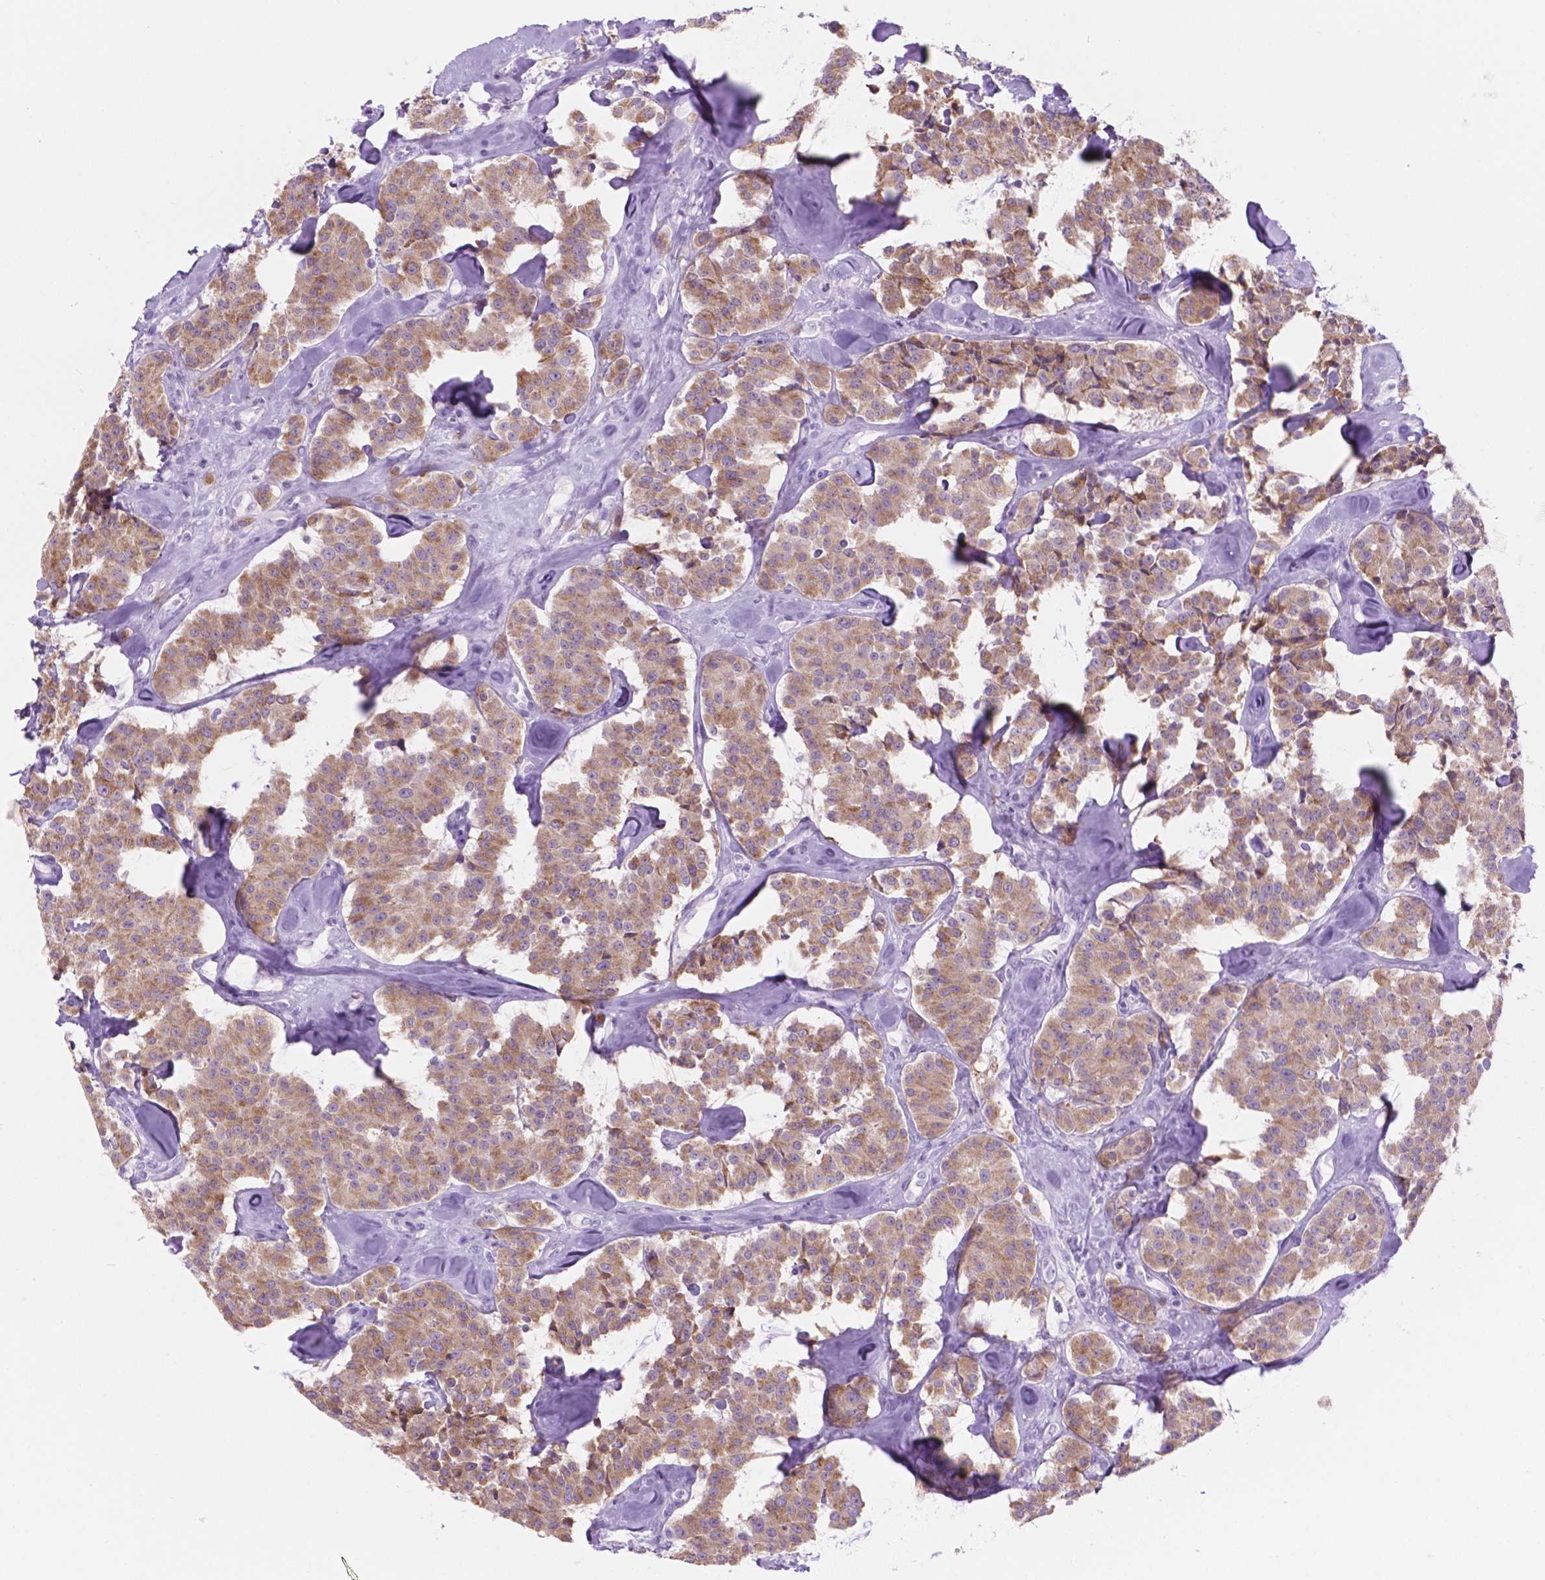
{"staining": {"intensity": "moderate", "quantity": ">75%", "location": "cytoplasmic/membranous"}, "tissue": "carcinoid", "cell_type": "Tumor cells", "image_type": "cancer", "snomed": [{"axis": "morphology", "description": "Carcinoid, malignant, NOS"}, {"axis": "topography", "description": "Pancreas"}], "caption": "Immunohistochemistry photomicrograph of carcinoid stained for a protein (brown), which shows medium levels of moderate cytoplasmic/membranous expression in about >75% of tumor cells.", "gene": "GRIN2B", "patient": {"sex": "male", "age": 41}}